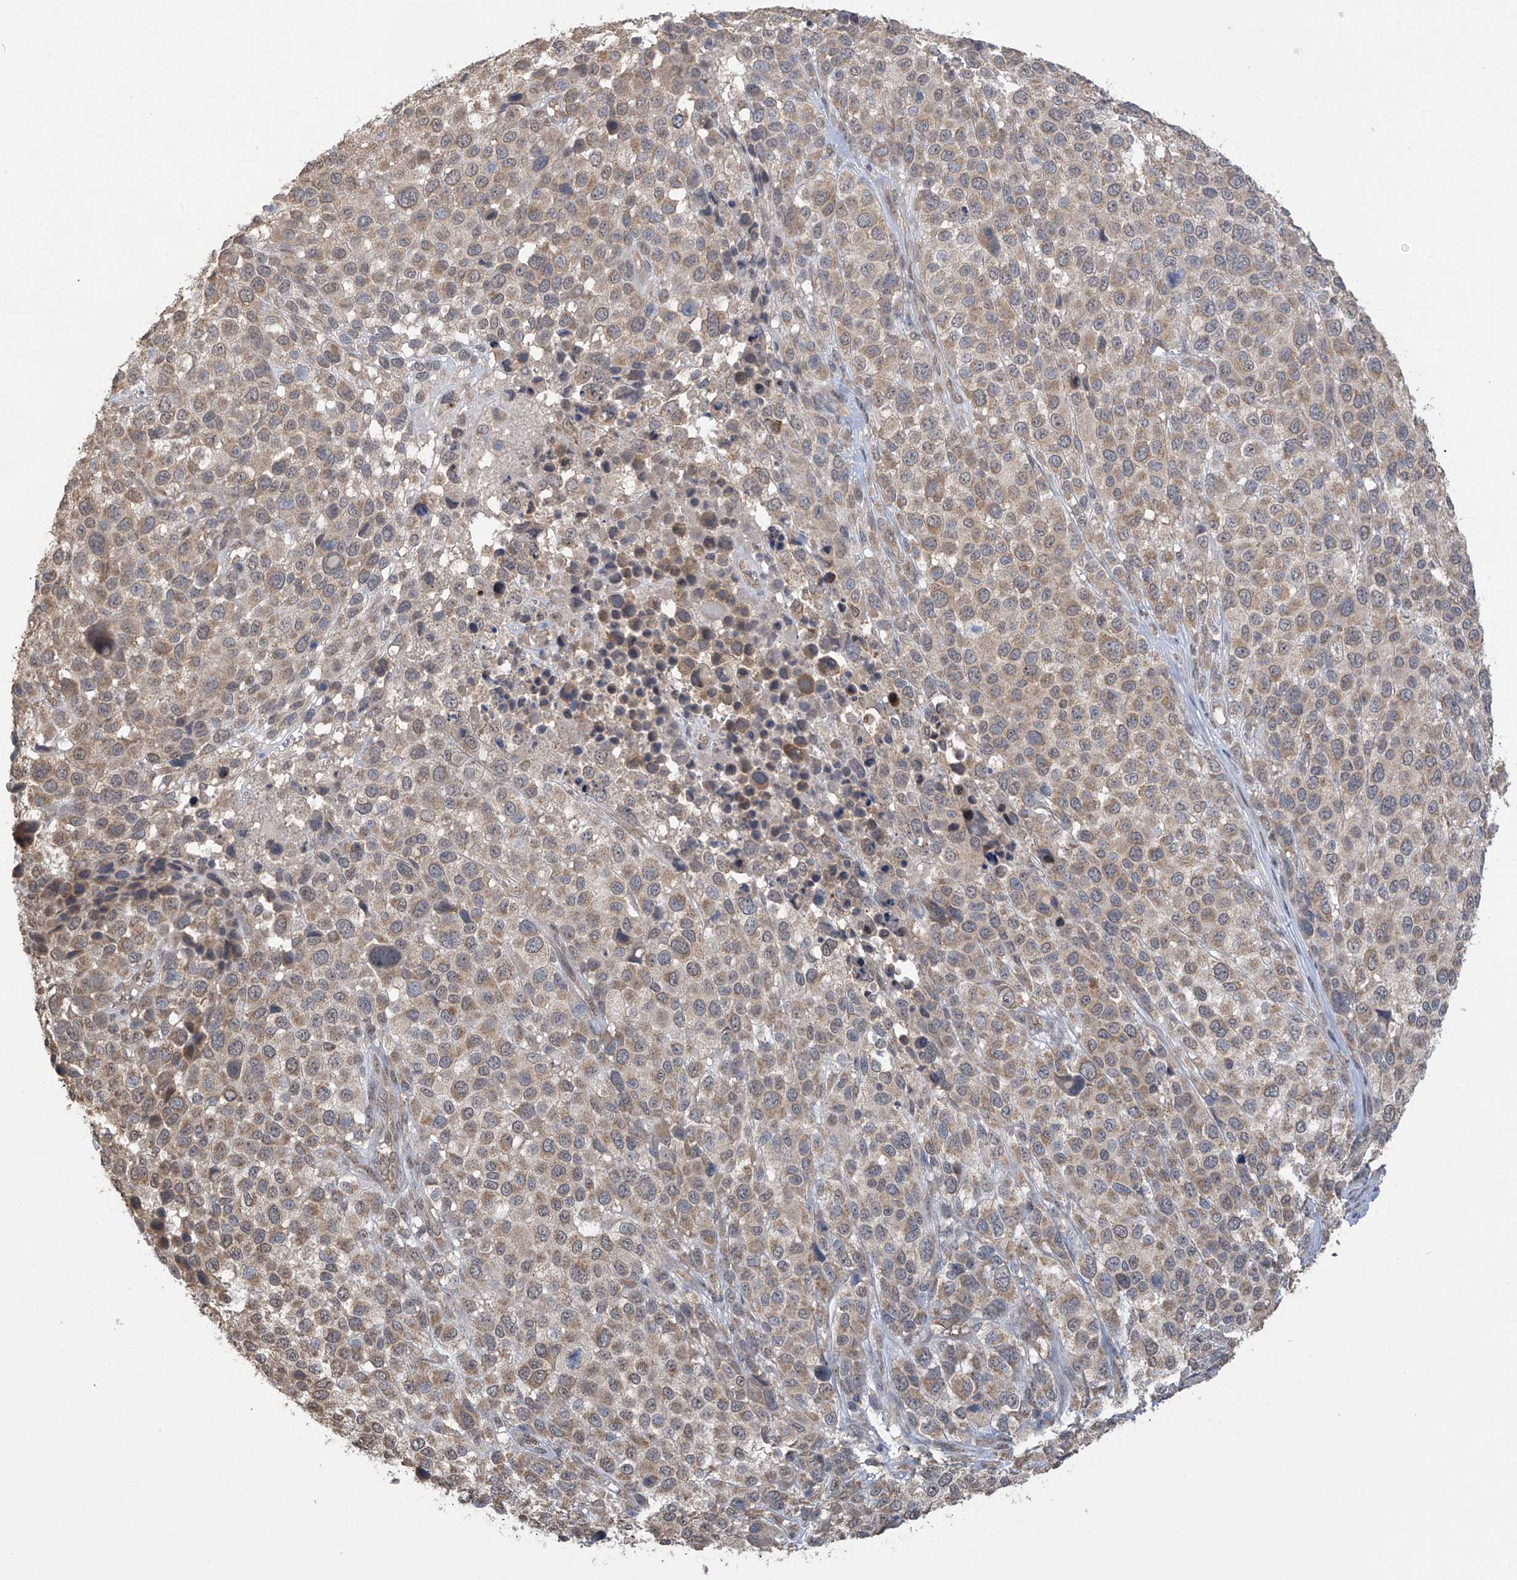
{"staining": {"intensity": "moderate", "quantity": ">75%", "location": "cytoplasmic/membranous"}, "tissue": "melanoma", "cell_type": "Tumor cells", "image_type": "cancer", "snomed": [{"axis": "morphology", "description": "Malignant melanoma, NOS"}, {"axis": "topography", "description": "Skin of trunk"}], "caption": "There is medium levels of moderate cytoplasmic/membranous staining in tumor cells of malignant melanoma, as demonstrated by immunohistochemical staining (brown color).", "gene": "KIAA1522", "patient": {"sex": "male", "age": 71}}